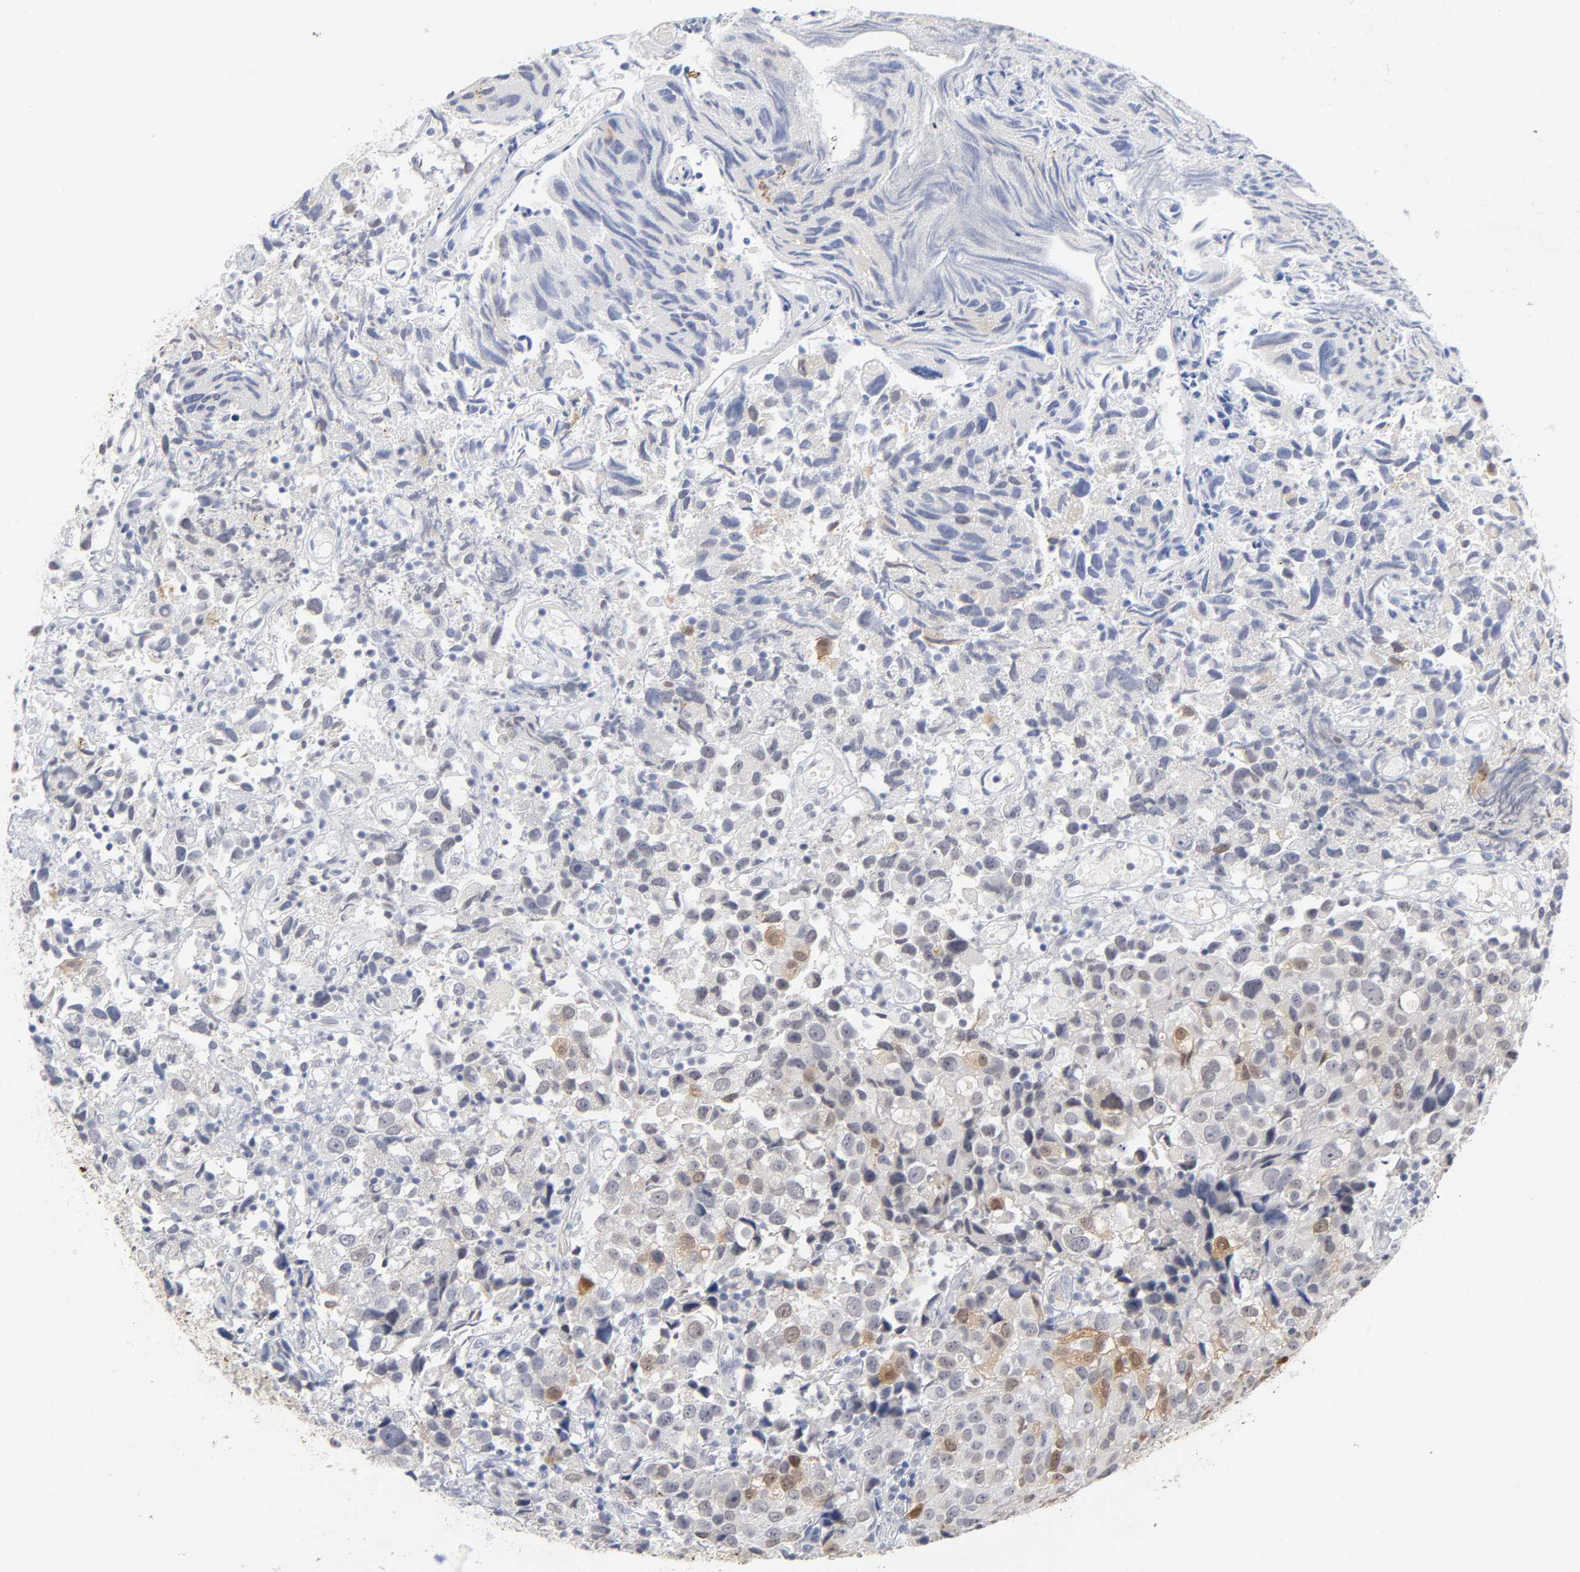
{"staining": {"intensity": "weak", "quantity": "<25%", "location": "cytoplasmic/membranous,nuclear"}, "tissue": "urothelial cancer", "cell_type": "Tumor cells", "image_type": "cancer", "snomed": [{"axis": "morphology", "description": "Urothelial carcinoma, High grade"}, {"axis": "topography", "description": "Urinary bladder"}], "caption": "High power microscopy micrograph of an immunohistochemistry (IHC) image of urothelial cancer, revealing no significant positivity in tumor cells. (Stains: DAB (3,3'-diaminobenzidine) IHC with hematoxylin counter stain, Microscopy: brightfield microscopy at high magnification).", "gene": "CRABP2", "patient": {"sex": "female", "age": 75}}